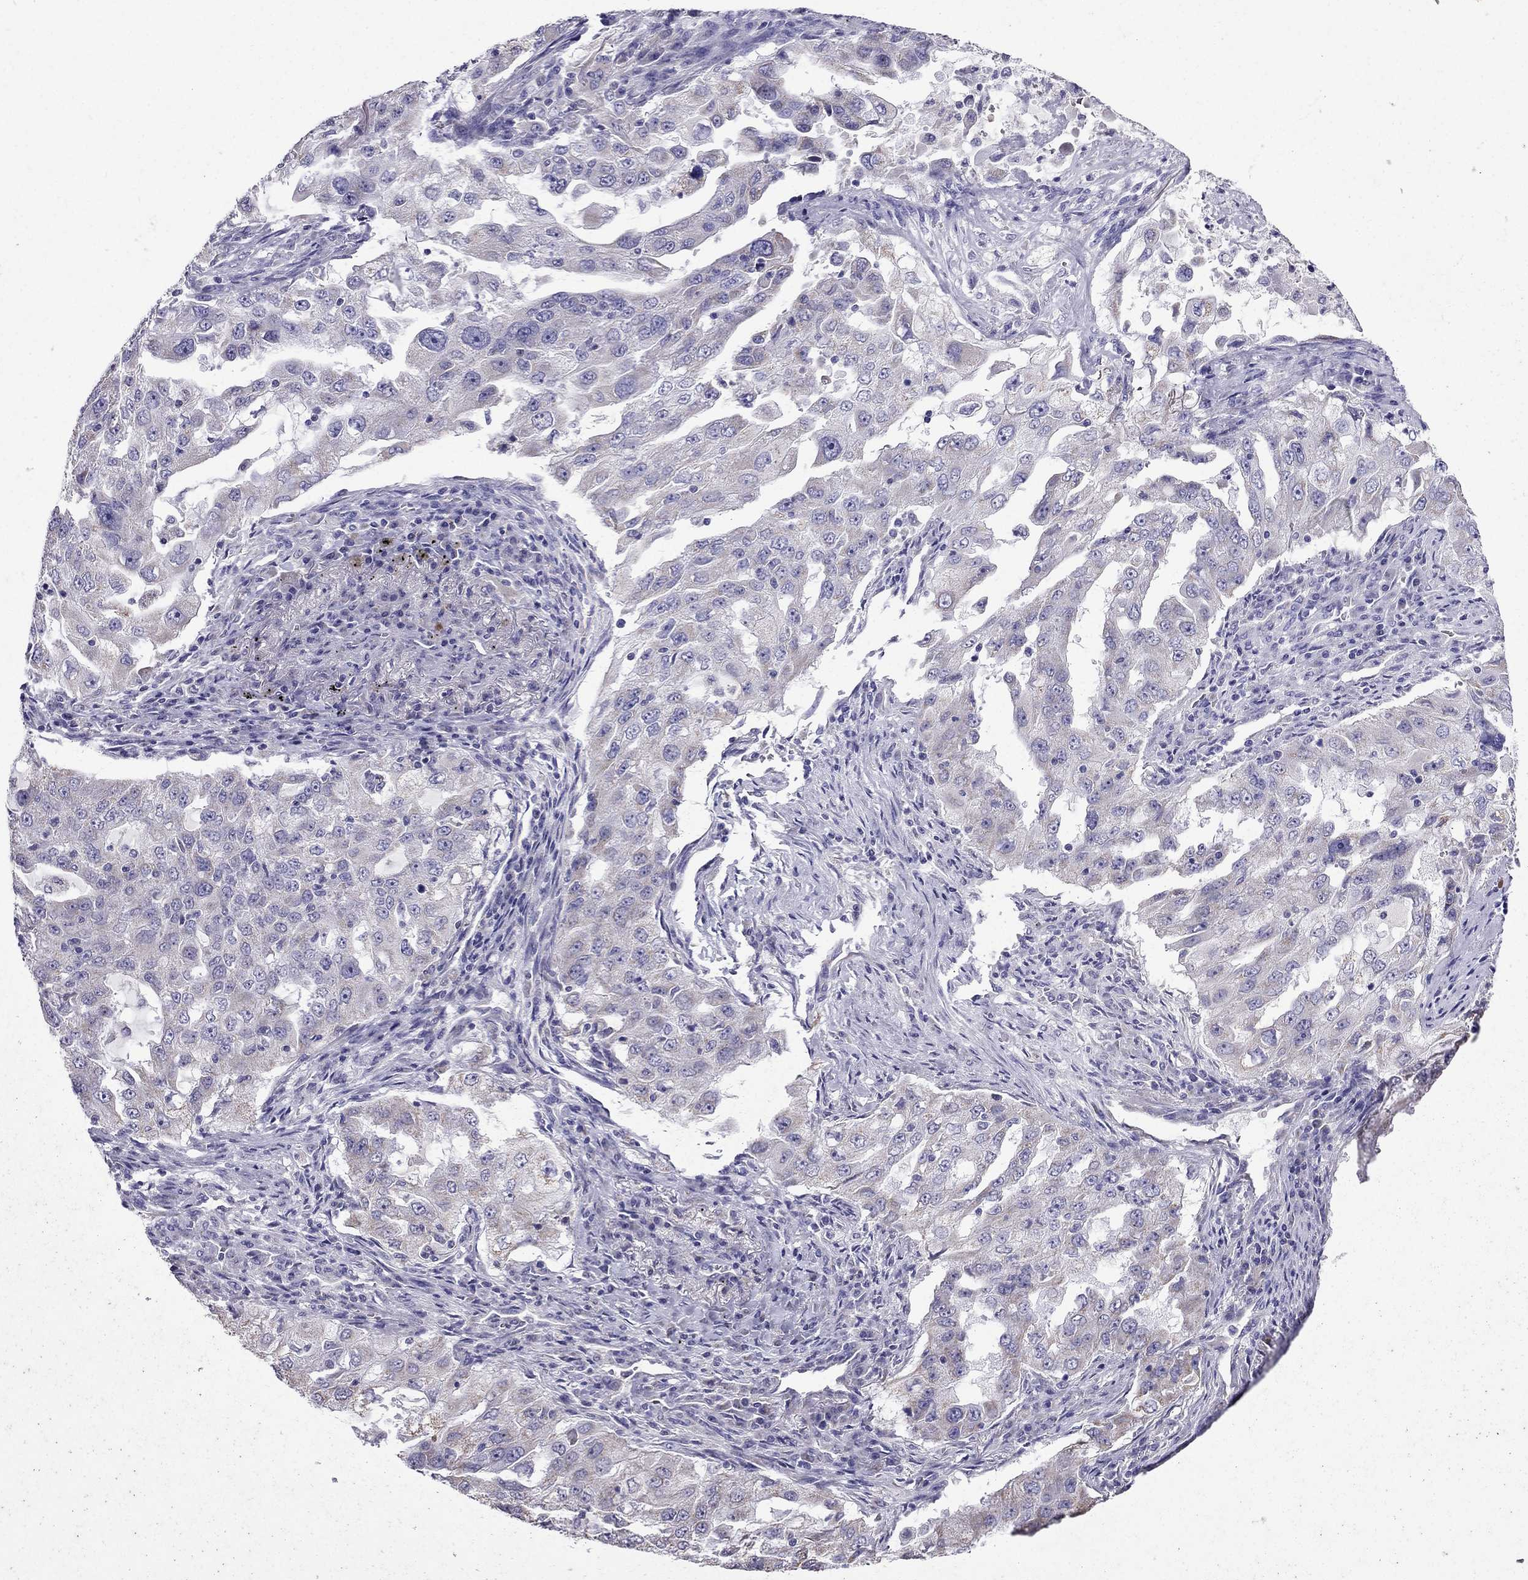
{"staining": {"intensity": "weak", "quantity": "<25%", "location": "cytoplasmic/membranous"}, "tissue": "lung cancer", "cell_type": "Tumor cells", "image_type": "cancer", "snomed": [{"axis": "morphology", "description": "Adenocarcinoma, NOS"}, {"axis": "topography", "description": "Lung"}], "caption": "Image shows no protein positivity in tumor cells of lung adenocarcinoma tissue.", "gene": "DSC1", "patient": {"sex": "female", "age": 61}}